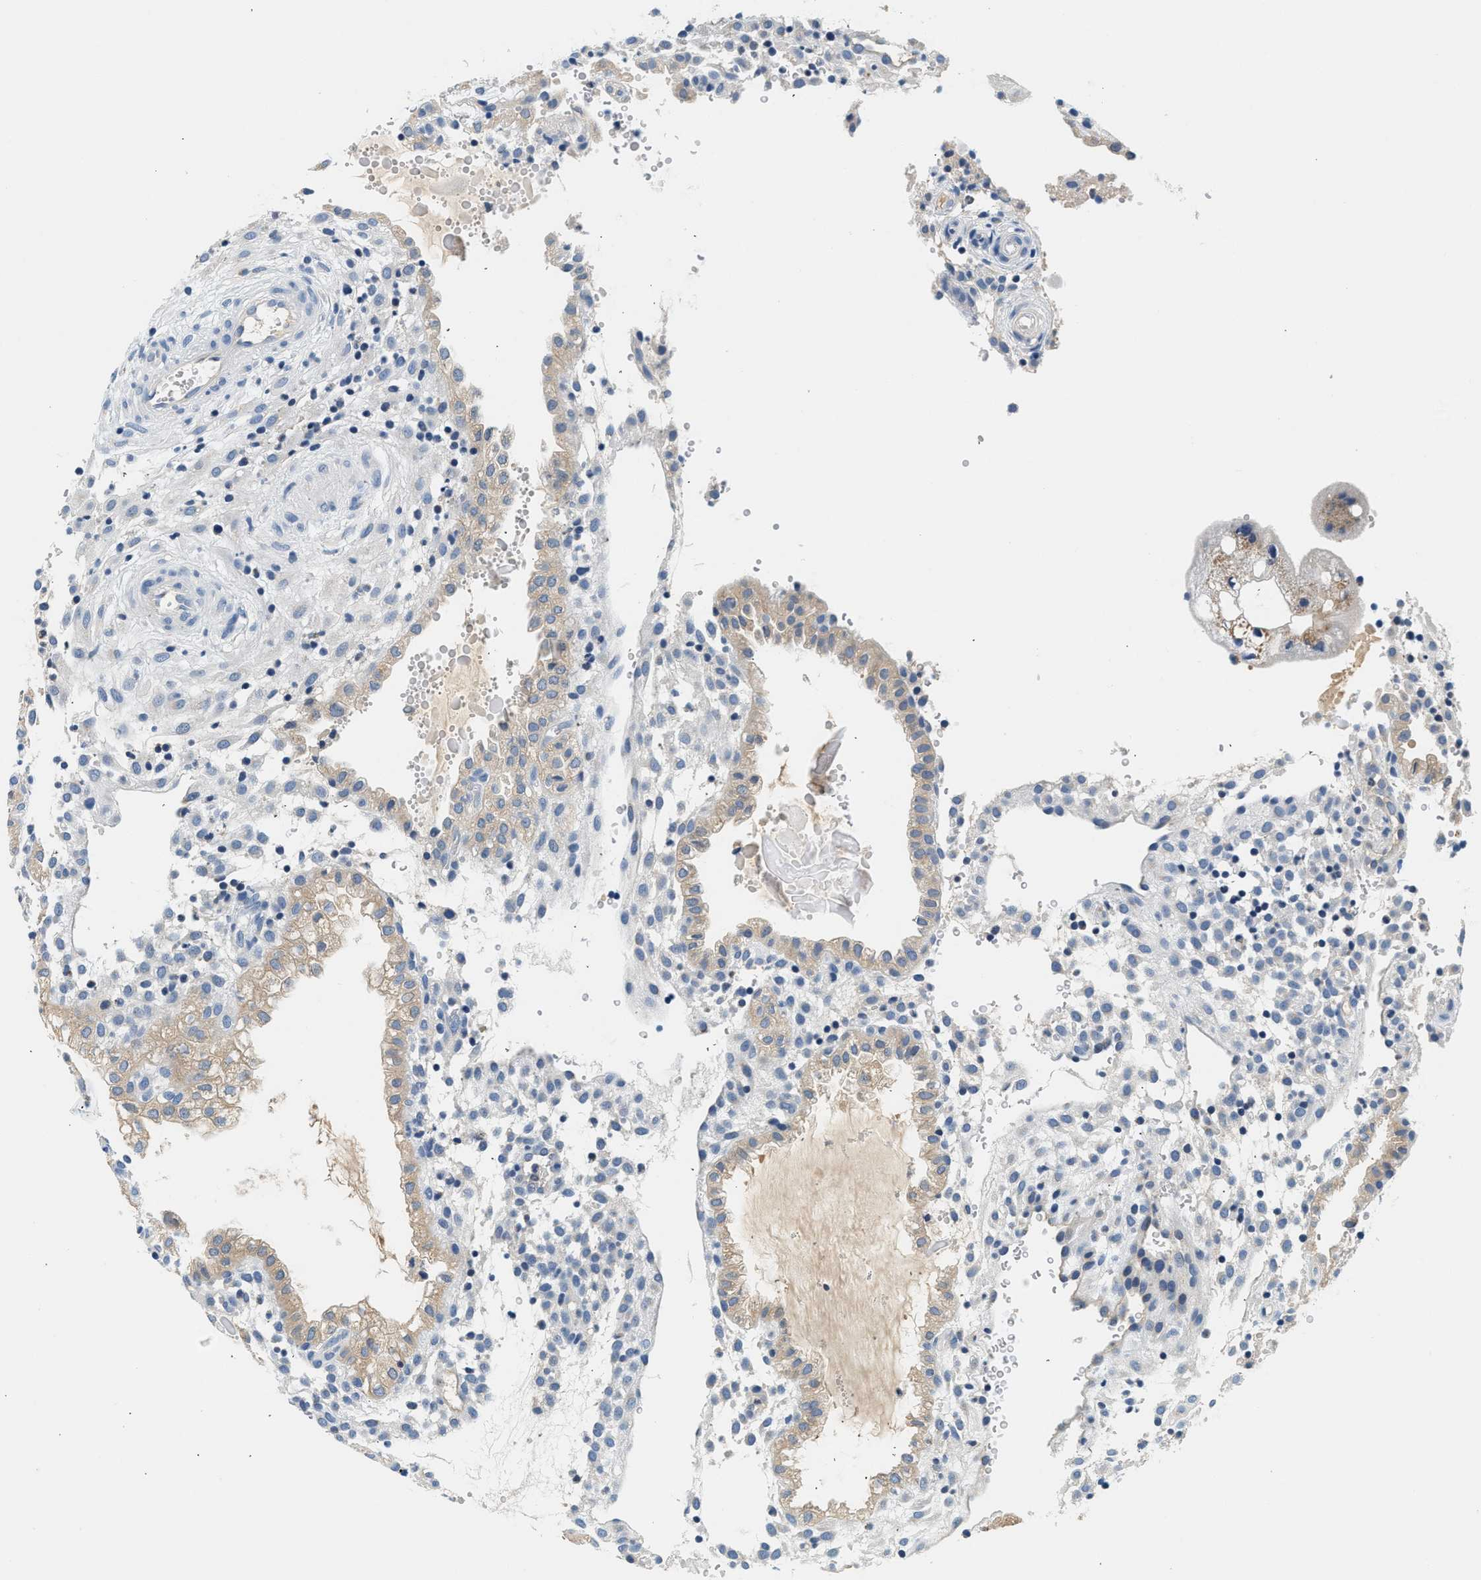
{"staining": {"intensity": "negative", "quantity": "none", "location": "none"}, "tissue": "placenta", "cell_type": "Decidual cells", "image_type": "normal", "snomed": [{"axis": "morphology", "description": "Normal tissue, NOS"}, {"axis": "topography", "description": "Placenta"}], "caption": "Immunohistochemical staining of normal human placenta demonstrates no significant expression in decidual cells.", "gene": "SLC35E1", "patient": {"sex": "female", "age": 18}}